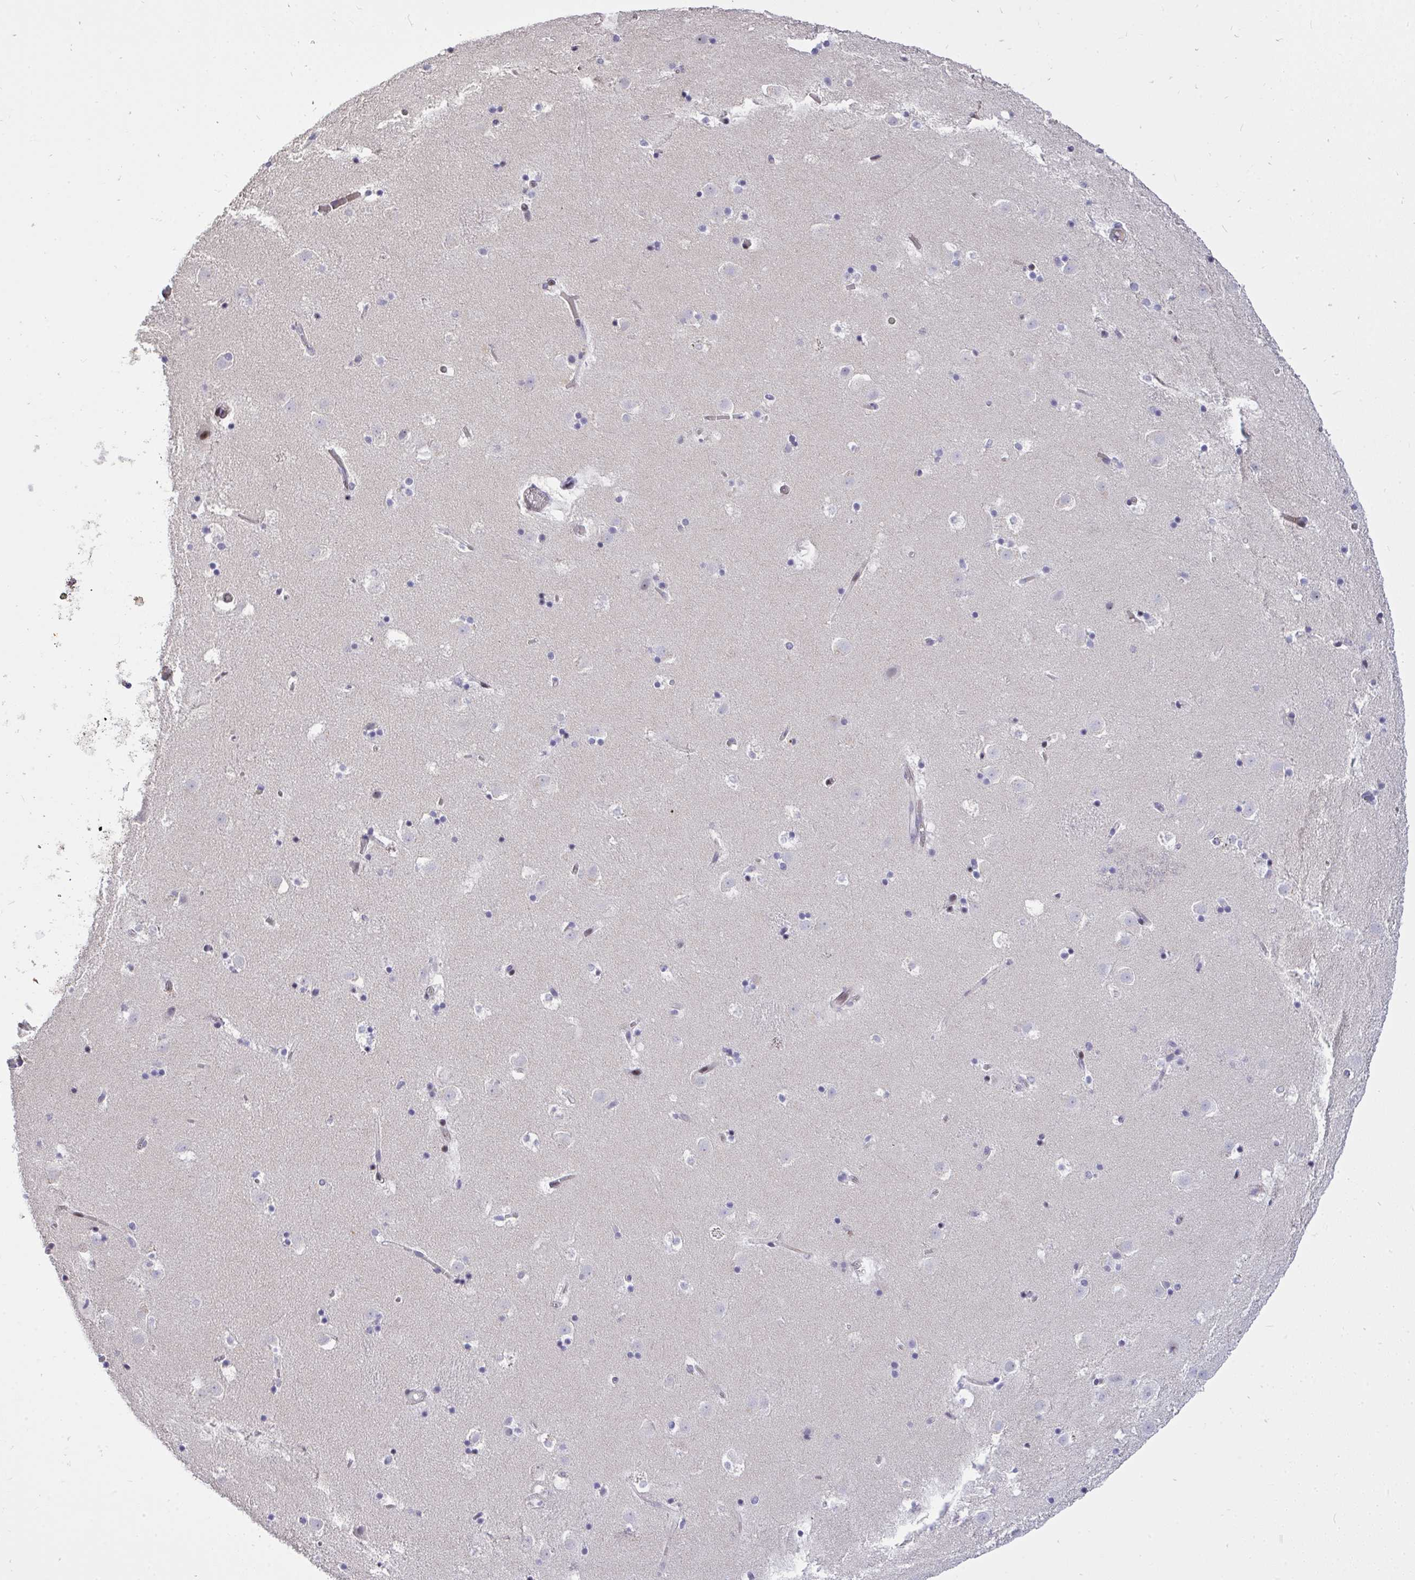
{"staining": {"intensity": "negative", "quantity": "none", "location": "none"}, "tissue": "caudate", "cell_type": "Glial cells", "image_type": "normal", "snomed": [{"axis": "morphology", "description": "Normal tissue, NOS"}, {"axis": "topography", "description": "Lateral ventricle wall"}], "caption": "Caudate stained for a protein using immunohistochemistry (IHC) demonstrates no expression glial cells.", "gene": "PLPPR3", "patient": {"sex": "male", "age": 37}}